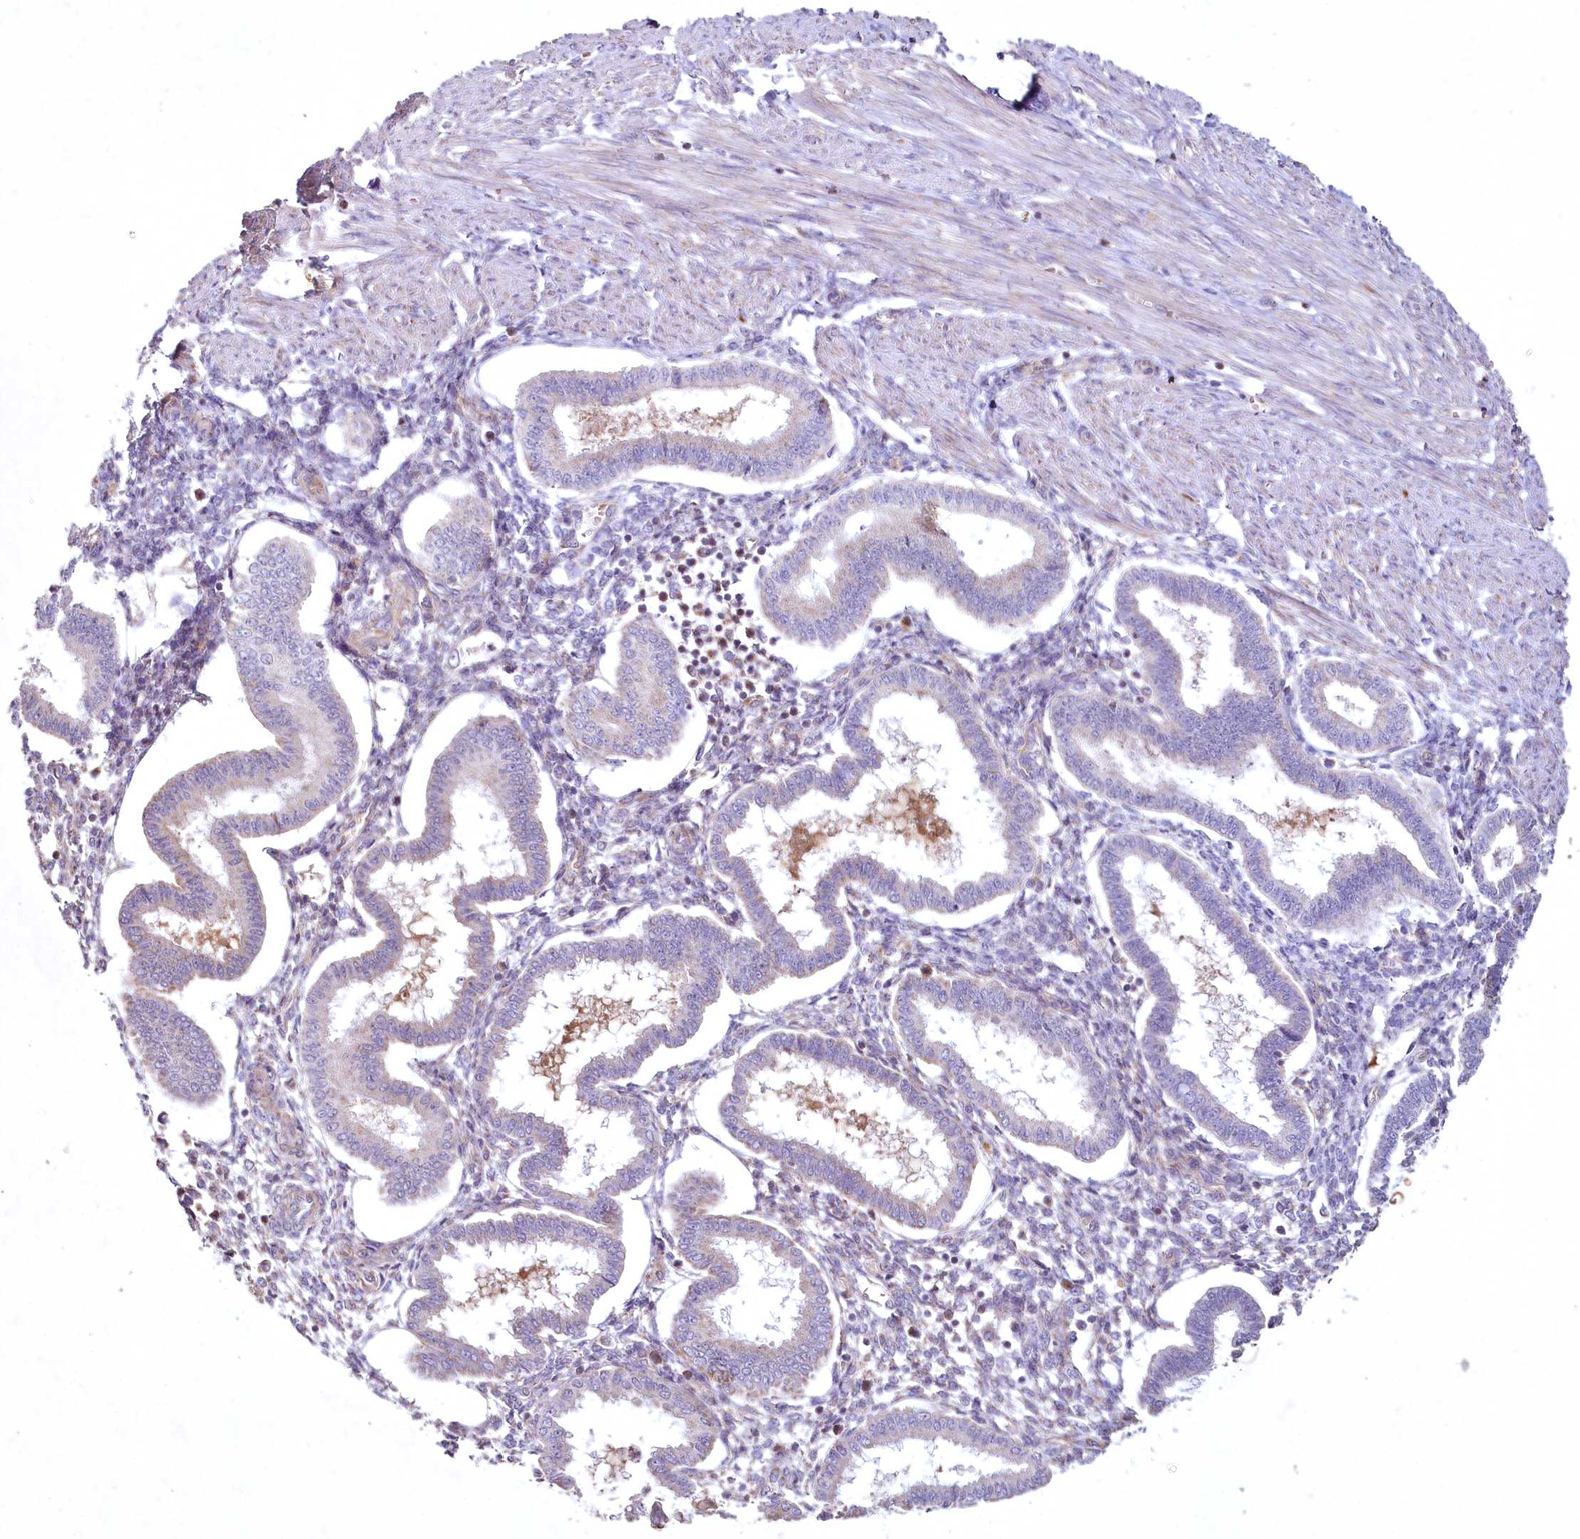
{"staining": {"intensity": "negative", "quantity": "none", "location": "none"}, "tissue": "endometrium", "cell_type": "Cells in endometrial stroma", "image_type": "normal", "snomed": [{"axis": "morphology", "description": "Normal tissue, NOS"}, {"axis": "topography", "description": "Endometrium"}], "caption": "Immunohistochemical staining of benign endometrium shows no significant expression in cells in endometrial stroma. (Immunohistochemistry (ihc), brightfield microscopy, high magnification).", "gene": "MRPL44", "patient": {"sex": "female", "age": 25}}